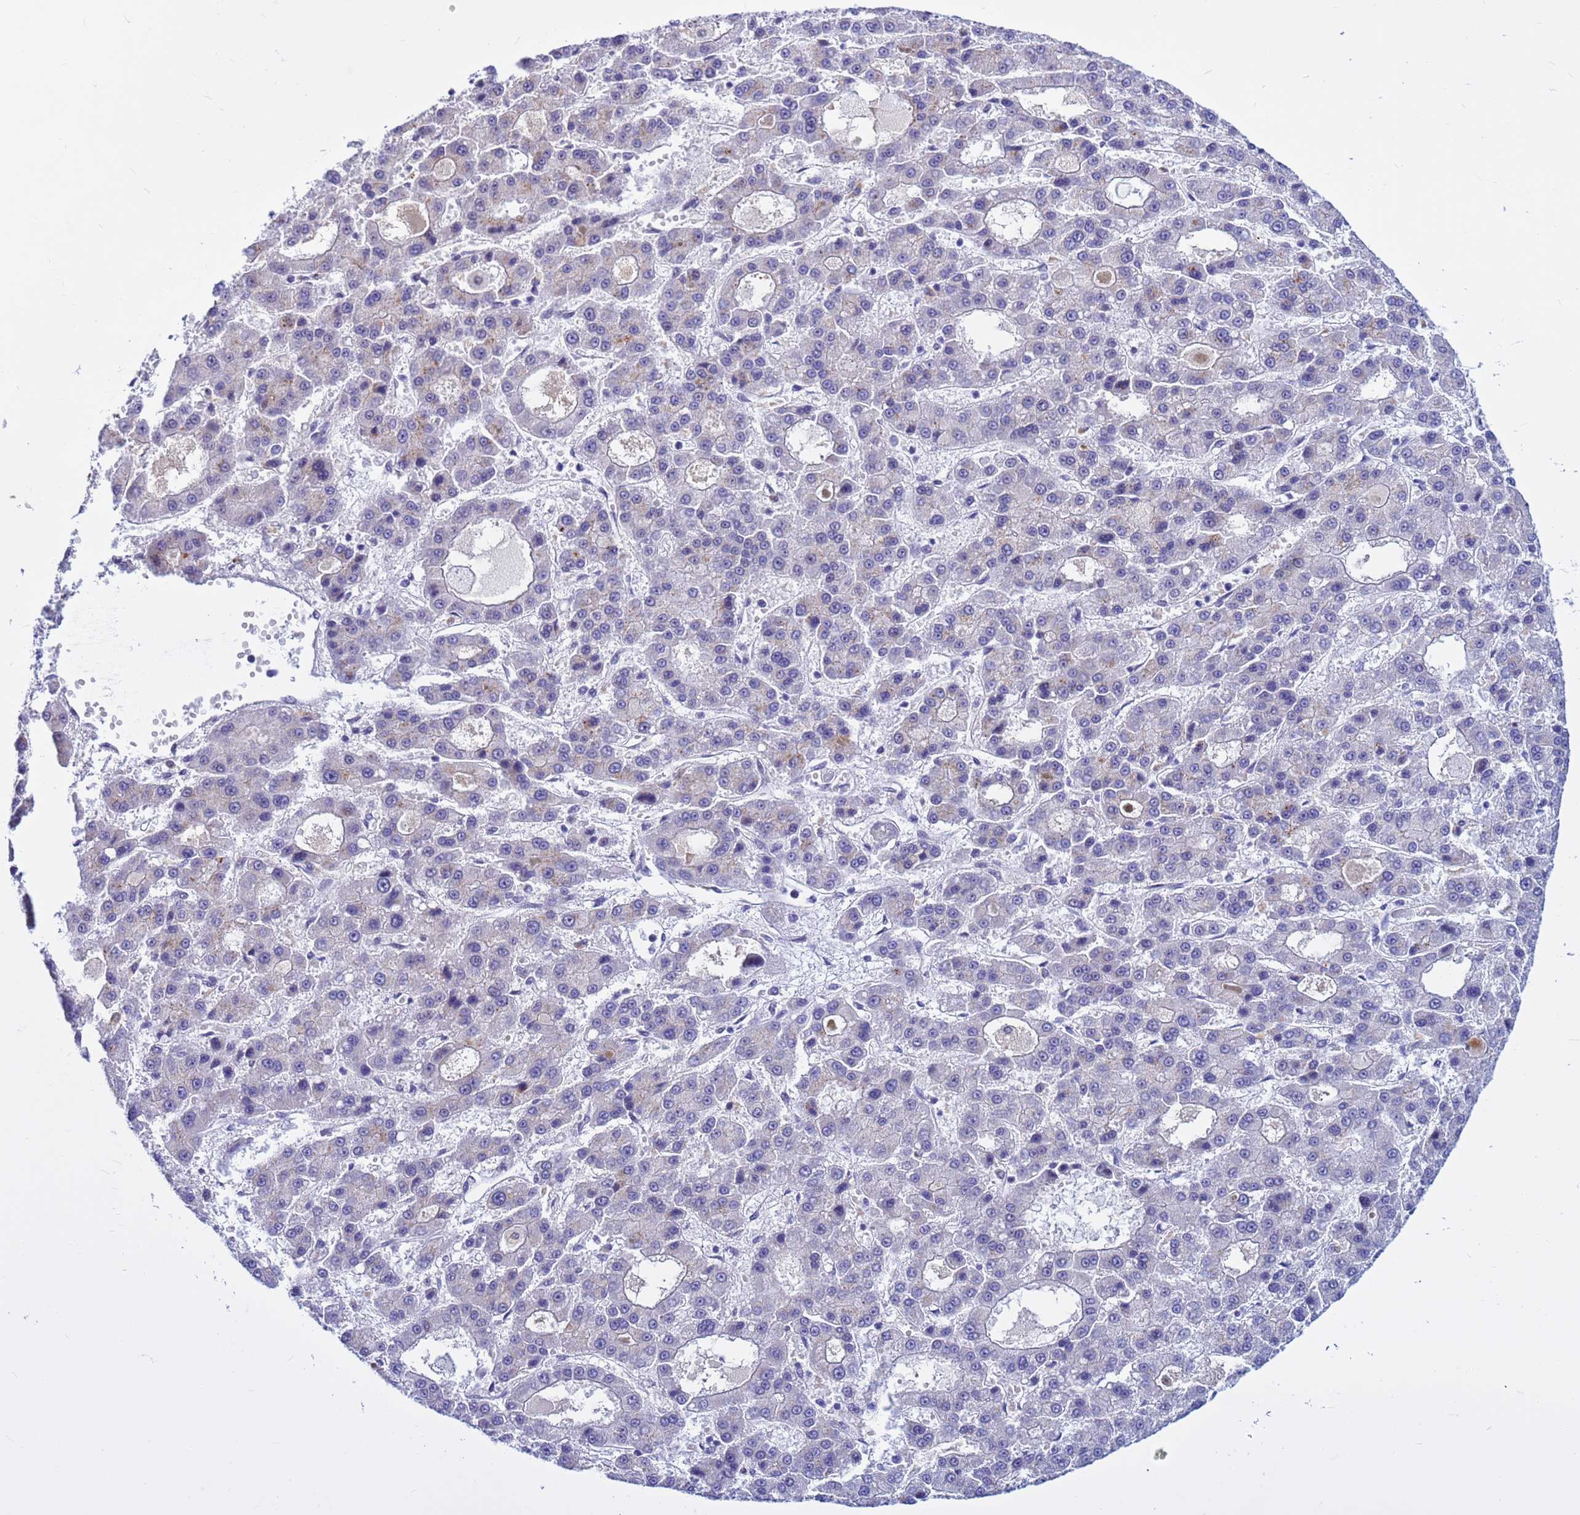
{"staining": {"intensity": "negative", "quantity": "none", "location": "none"}, "tissue": "liver cancer", "cell_type": "Tumor cells", "image_type": "cancer", "snomed": [{"axis": "morphology", "description": "Carcinoma, Hepatocellular, NOS"}, {"axis": "topography", "description": "Liver"}], "caption": "A photomicrograph of liver hepatocellular carcinoma stained for a protein demonstrates no brown staining in tumor cells. (Immunohistochemistry (ihc), brightfield microscopy, high magnification).", "gene": "DMRTC2", "patient": {"sex": "male", "age": 70}}